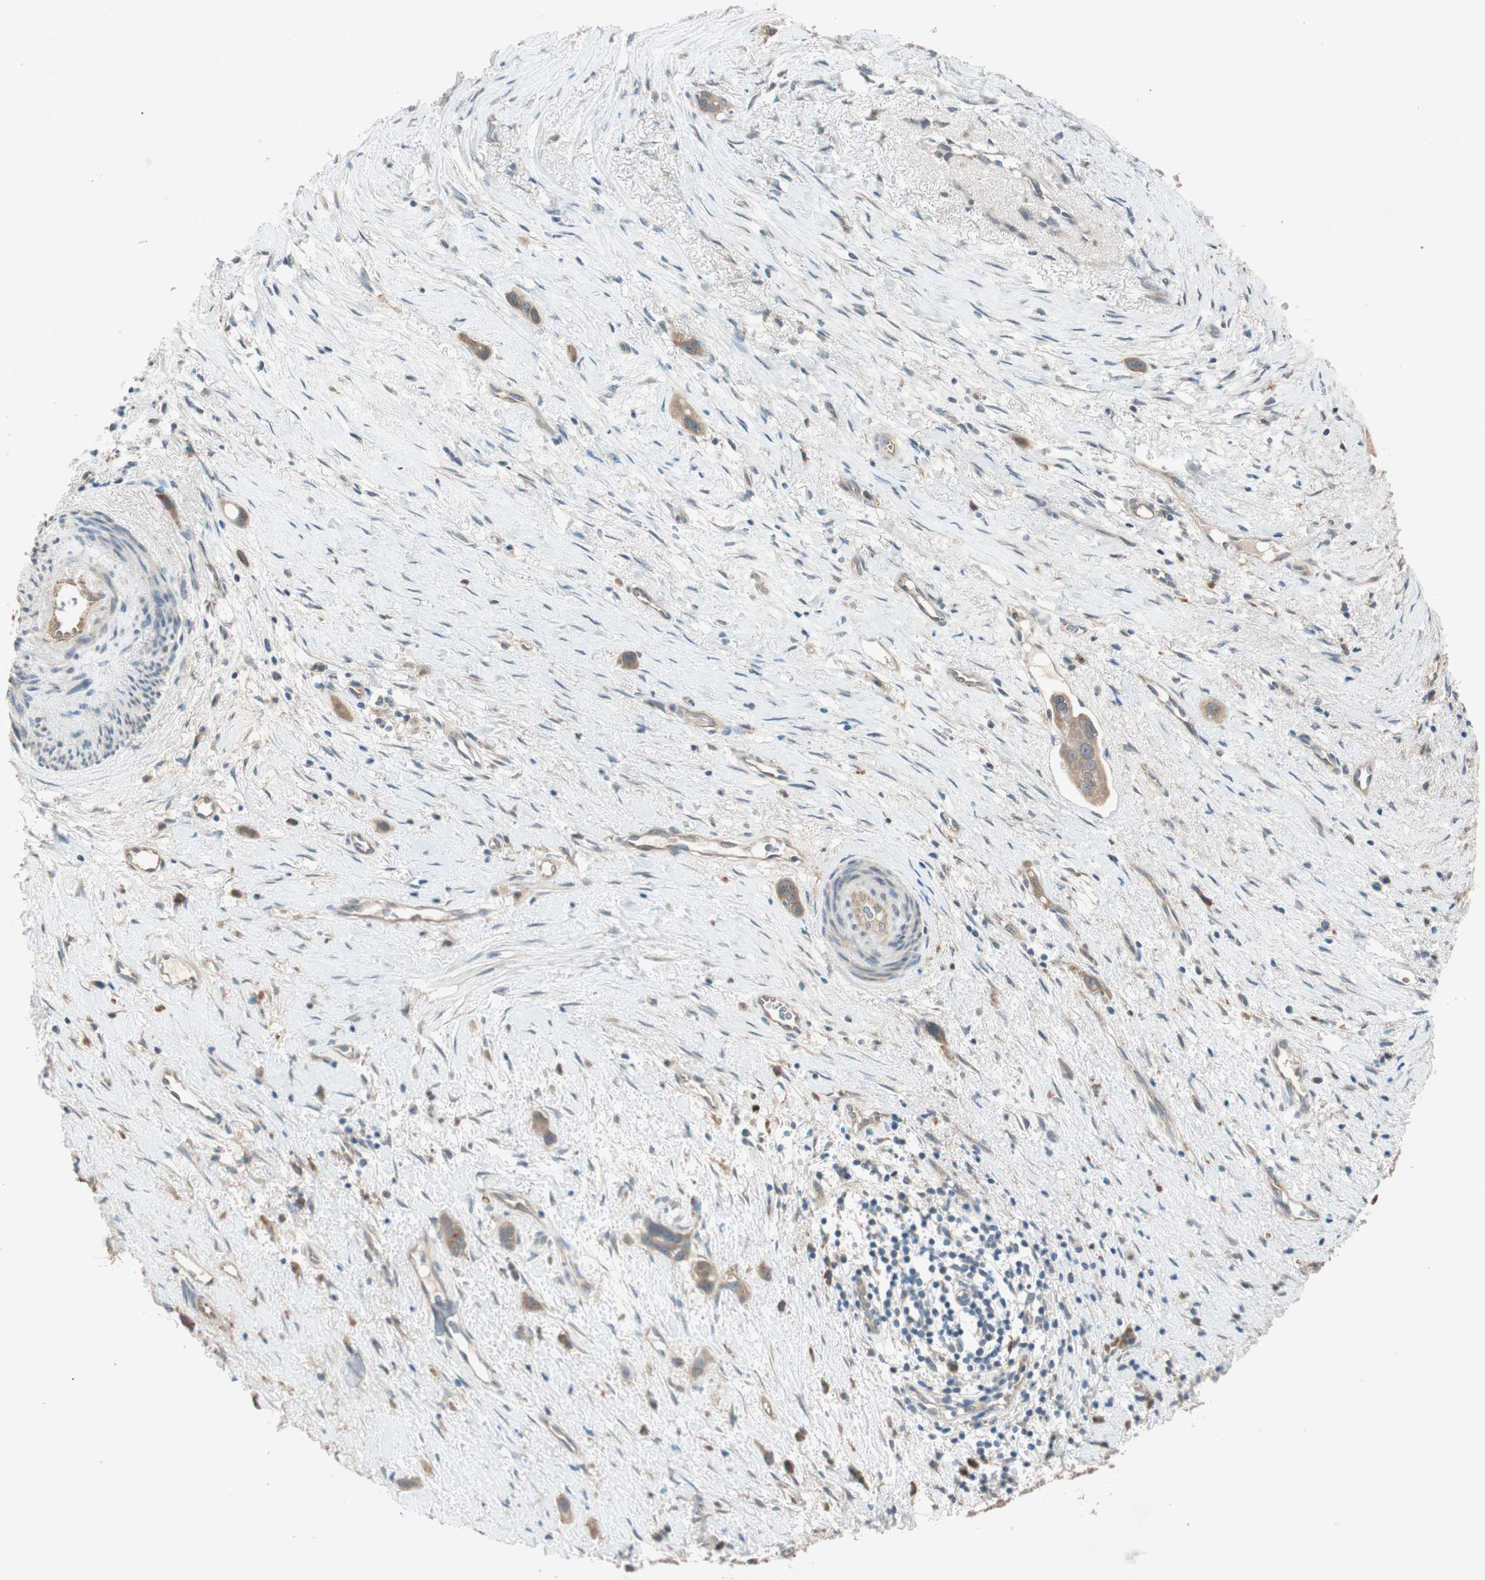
{"staining": {"intensity": "moderate", "quantity": ">75%", "location": "cytoplasmic/membranous"}, "tissue": "liver cancer", "cell_type": "Tumor cells", "image_type": "cancer", "snomed": [{"axis": "morphology", "description": "Cholangiocarcinoma"}, {"axis": "topography", "description": "Liver"}], "caption": "Liver cholangiocarcinoma stained for a protein displays moderate cytoplasmic/membranous positivity in tumor cells. The protein of interest is stained brown, and the nuclei are stained in blue (DAB IHC with brightfield microscopy, high magnification).", "gene": "NCLN", "patient": {"sex": "female", "age": 65}}